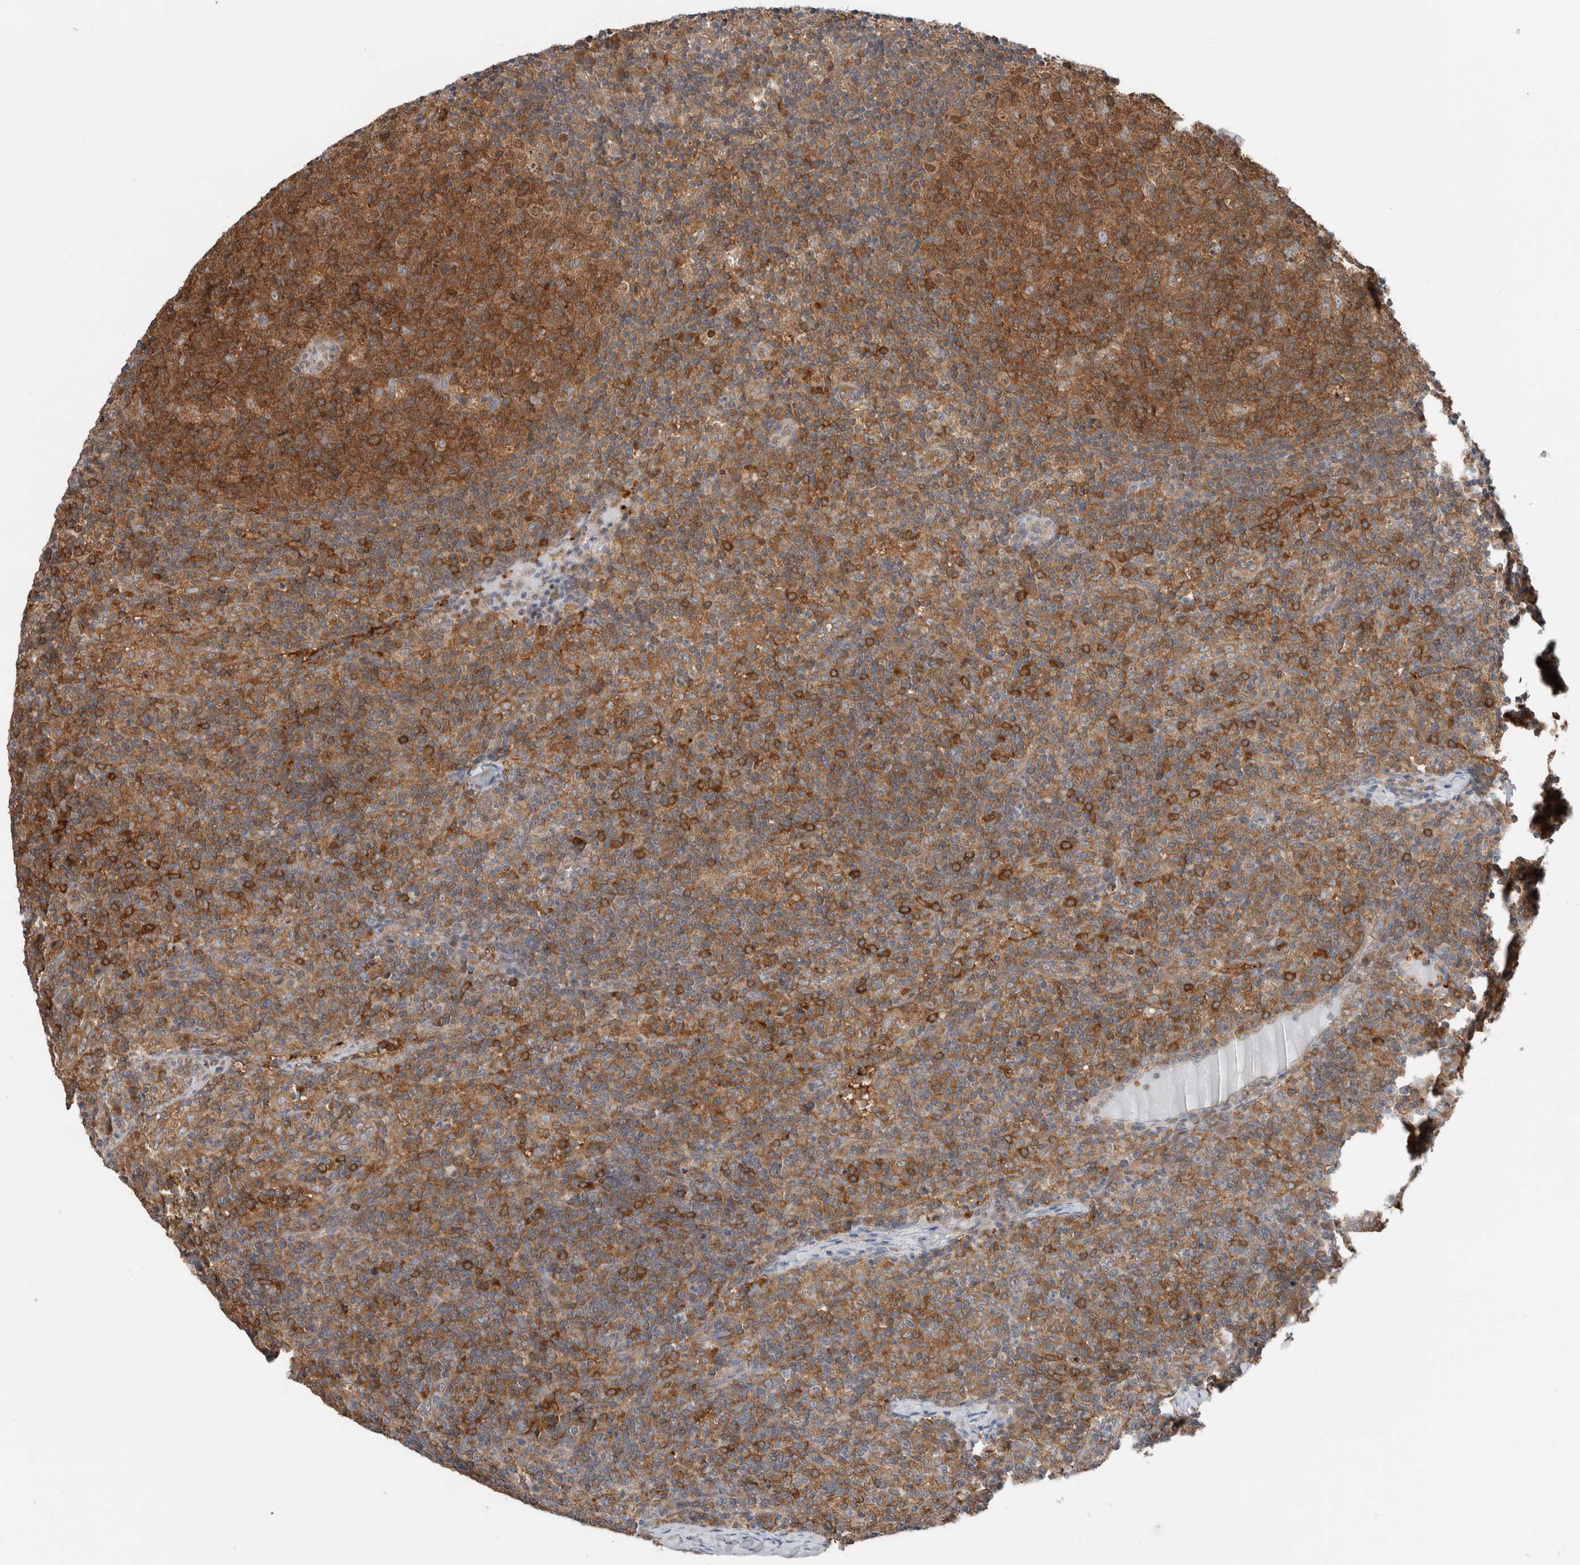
{"staining": {"intensity": "strong", "quantity": ">75%", "location": "cytoplasmic/membranous"}, "tissue": "lymph node", "cell_type": "Germinal center cells", "image_type": "normal", "snomed": [{"axis": "morphology", "description": "Normal tissue, NOS"}, {"axis": "morphology", "description": "Inflammation, NOS"}, {"axis": "topography", "description": "Lymph node"}], "caption": "IHC (DAB) staining of benign lymph node demonstrates strong cytoplasmic/membranous protein expression in about >75% of germinal center cells. Immunohistochemistry (ihc) stains the protein of interest in brown and the nuclei are stained blue.", "gene": "XPNPEP1", "patient": {"sex": "male", "age": 55}}